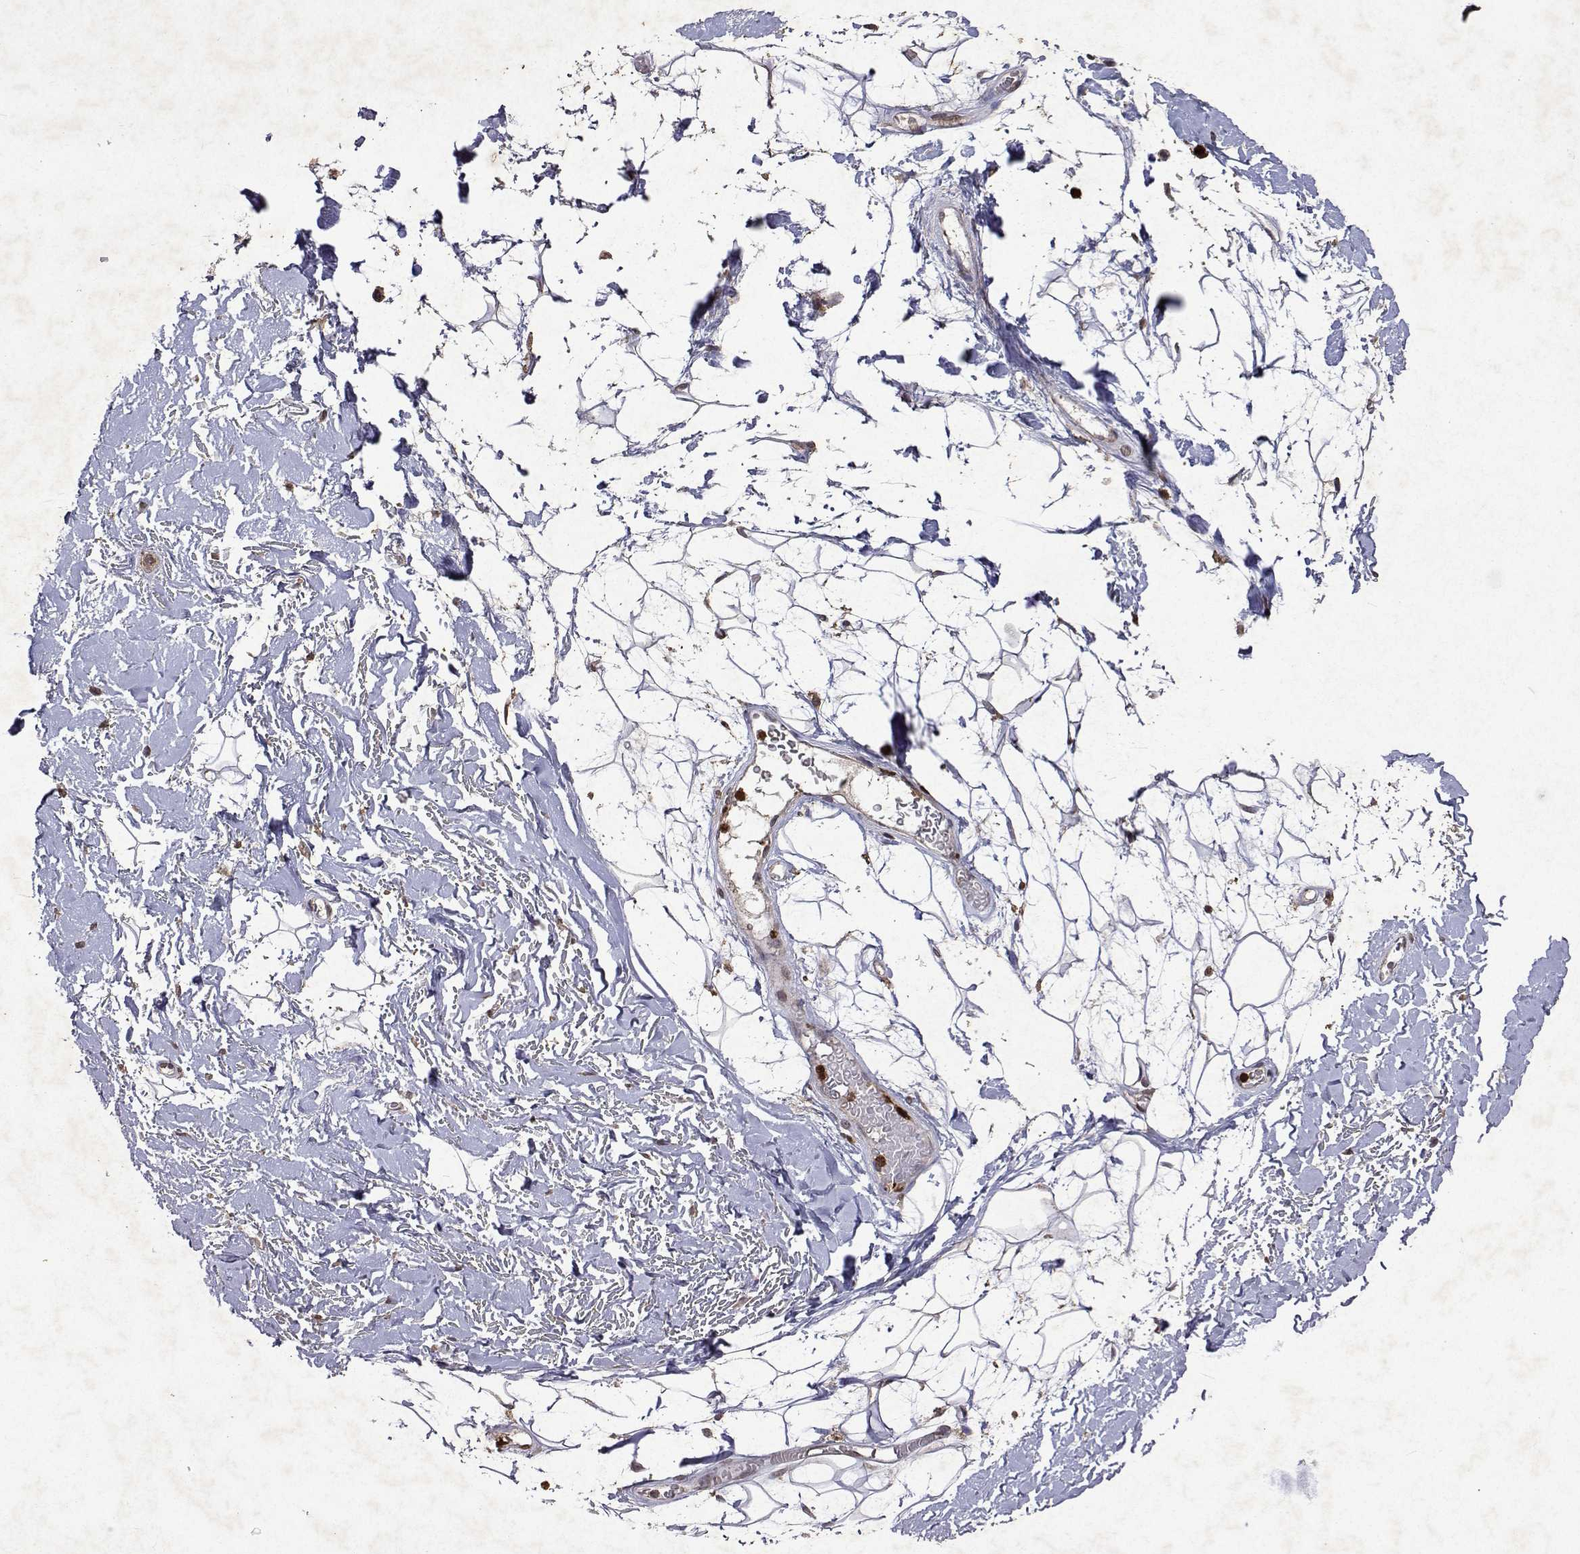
{"staining": {"intensity": "negative", "quantity": "none", "location": "none"}, "tissue": "adipose tissue", "cell_type": "Adipocytes", "image_type": "normal", "snomed": [{"axis": "morphology", "description": "Normal tissue, NOS"}, {"axis": "topography", "description": "Anal"}, {"axis": "topography", "description": "Peripheral nerve tissue"}], "caption": "An IHC micrograph of unremarkable adipose tissue is shown. There is no staining in adipocytes of adipose tissue. (Stains: DAB immunohistochemistry with hematoxylin counter stain, Microscopy: brightfield microscopy at high magnification).", "gene": "APAF1", "patient": {"sex": "male", "age": 78}}